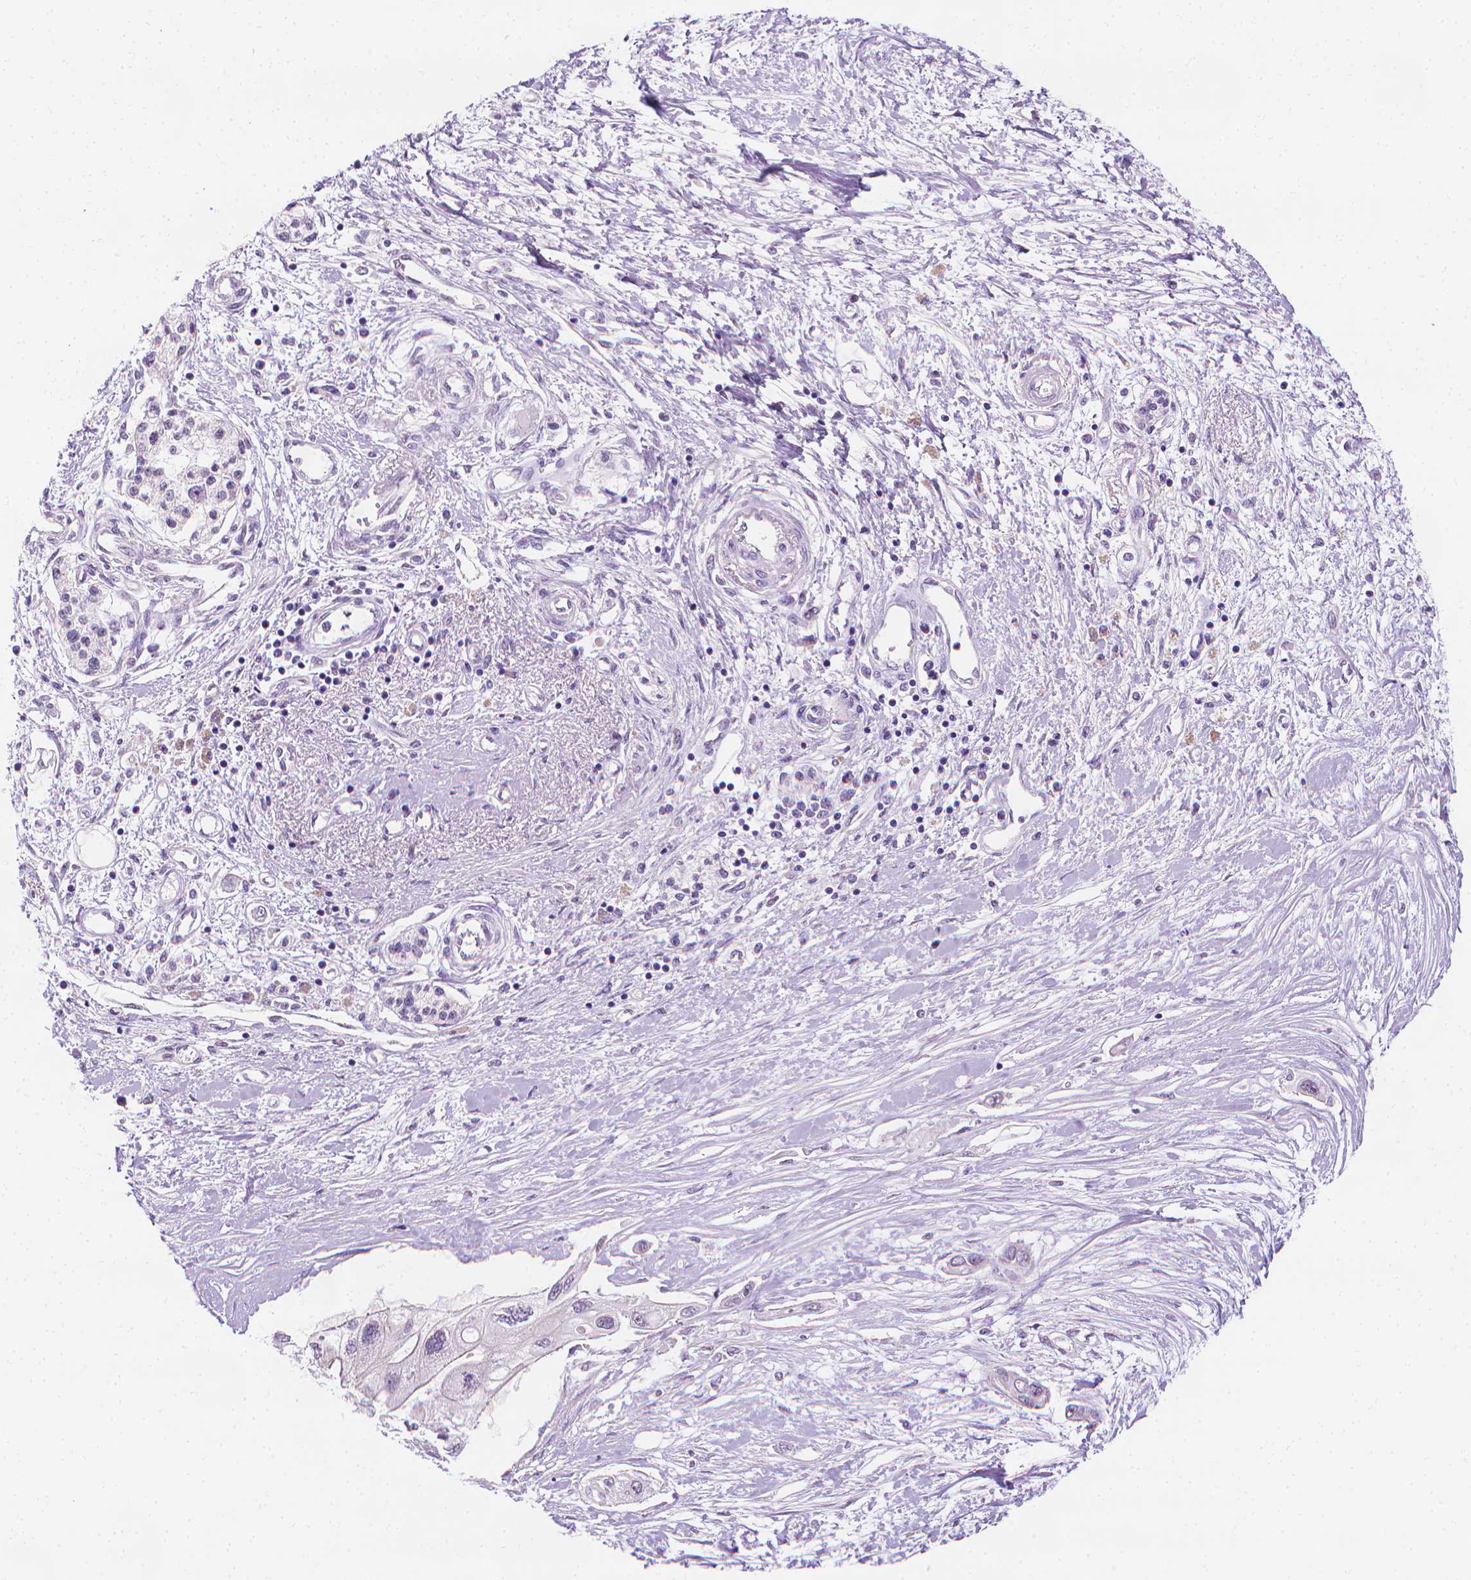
{"staining": {"intensity": "negative", "quantity": "none", "location": "none"}, "tissue": "pancreatic cancer", "cell_type": "Tumor cells", "image_type": "cancer", "snomed": [{"axis": "morphology", "description": "Adenocarcinoma, NOS"}, {"axis": "topography", "description": "Pancreas"}], "caption": "Protein analysis of pancreatic cancer (adenocarcinoma) shows no significant expression in tumor cells.", "gene": "FASN", "patient": {"sex": "female", "age": 77}}